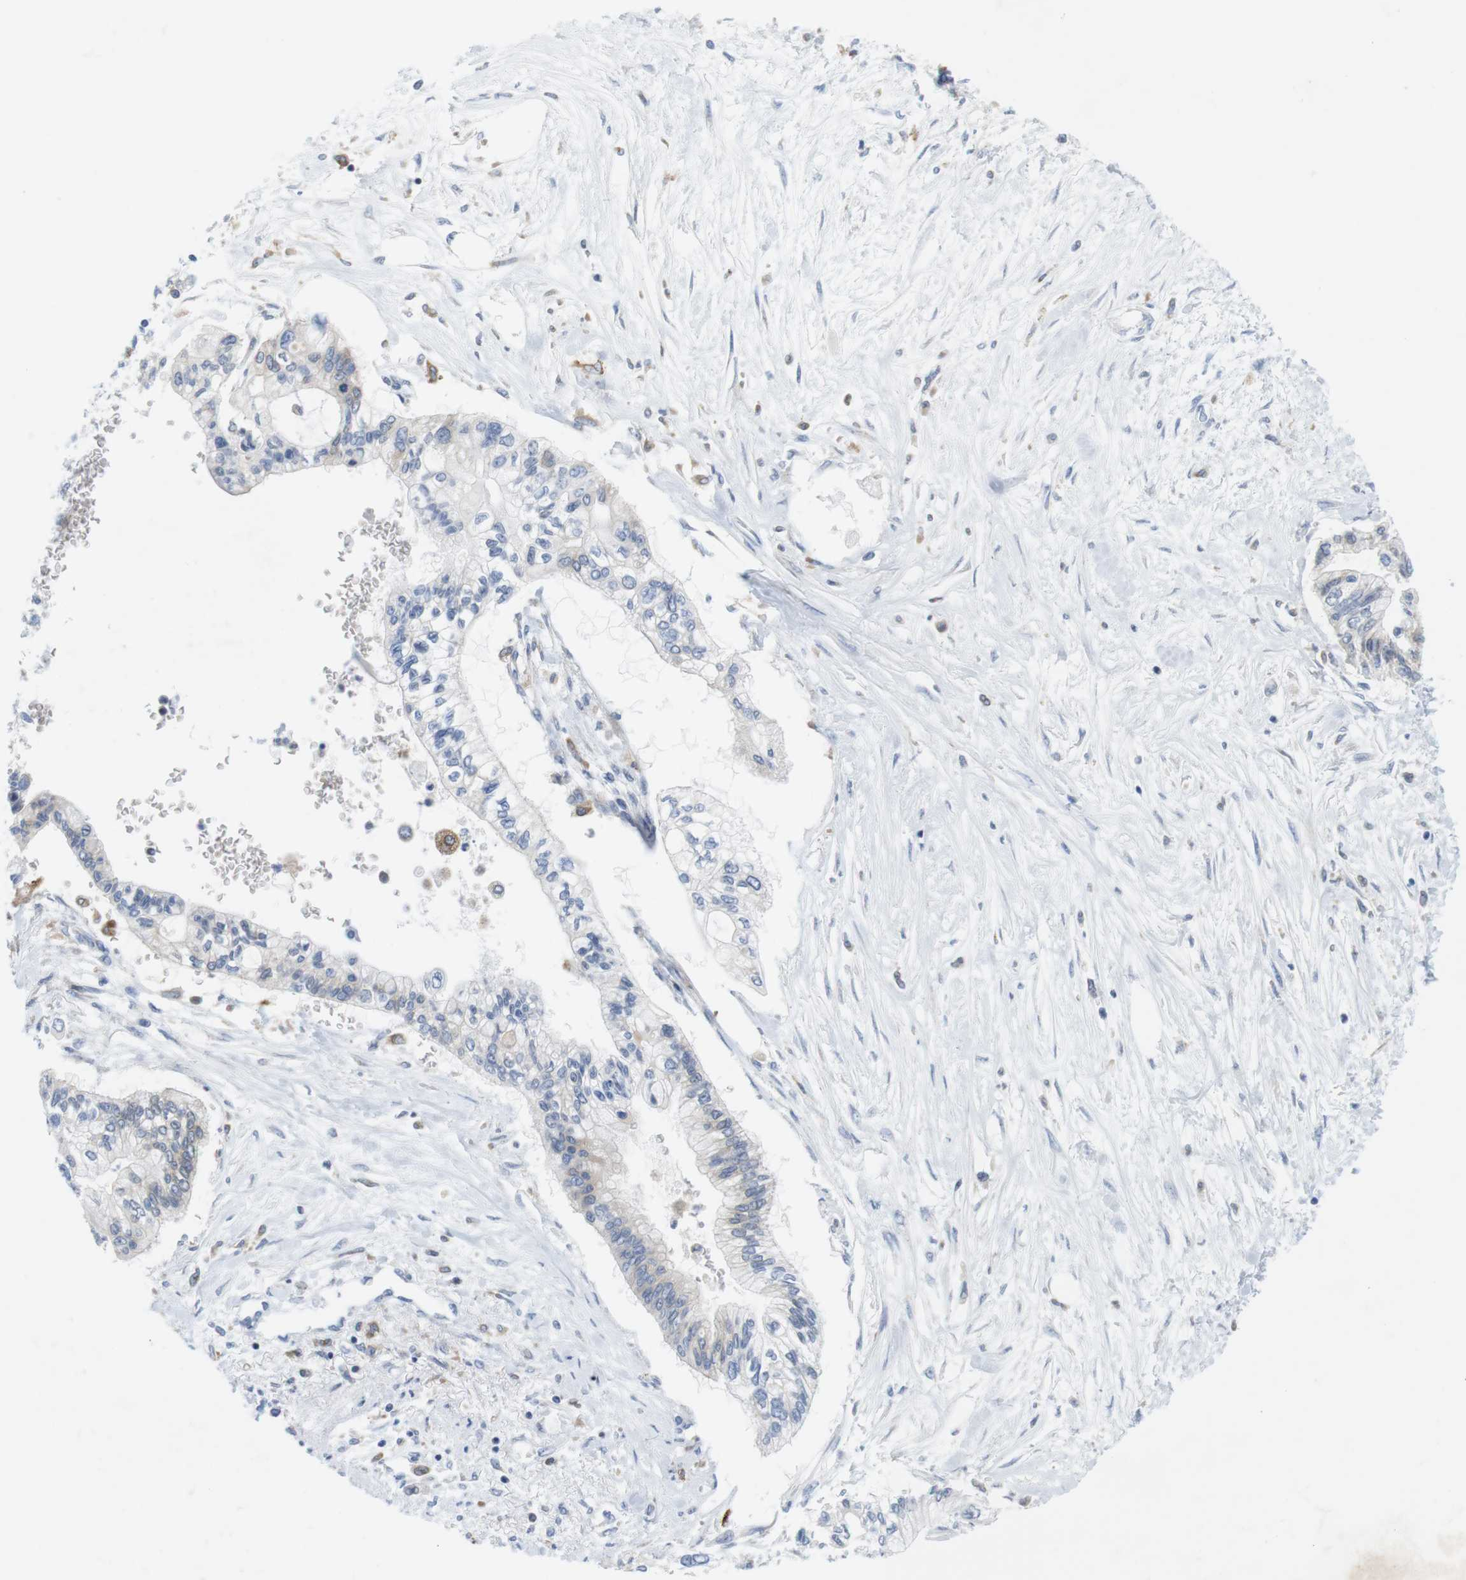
{"staining": {"intensity": "negative", "quantity": "none", "location": "none"}, "tissue": "pancreatic cancer", "cell_type": "Tumor cells", "image_type": "cancer", "snomed": [{"axis": "morphology", "description": "Adenocarcinoma, NOS"}, {"axis": "topography", "description": "Pancreas"}], "caption": "Tumor cells show no significant positivity in pancreatic cancer. (Immunohistochemistry (ihc), brightfield microscopy, high magnification).", "gene": "CNGA2", "patient": {"sex": "female", "age": 77}}